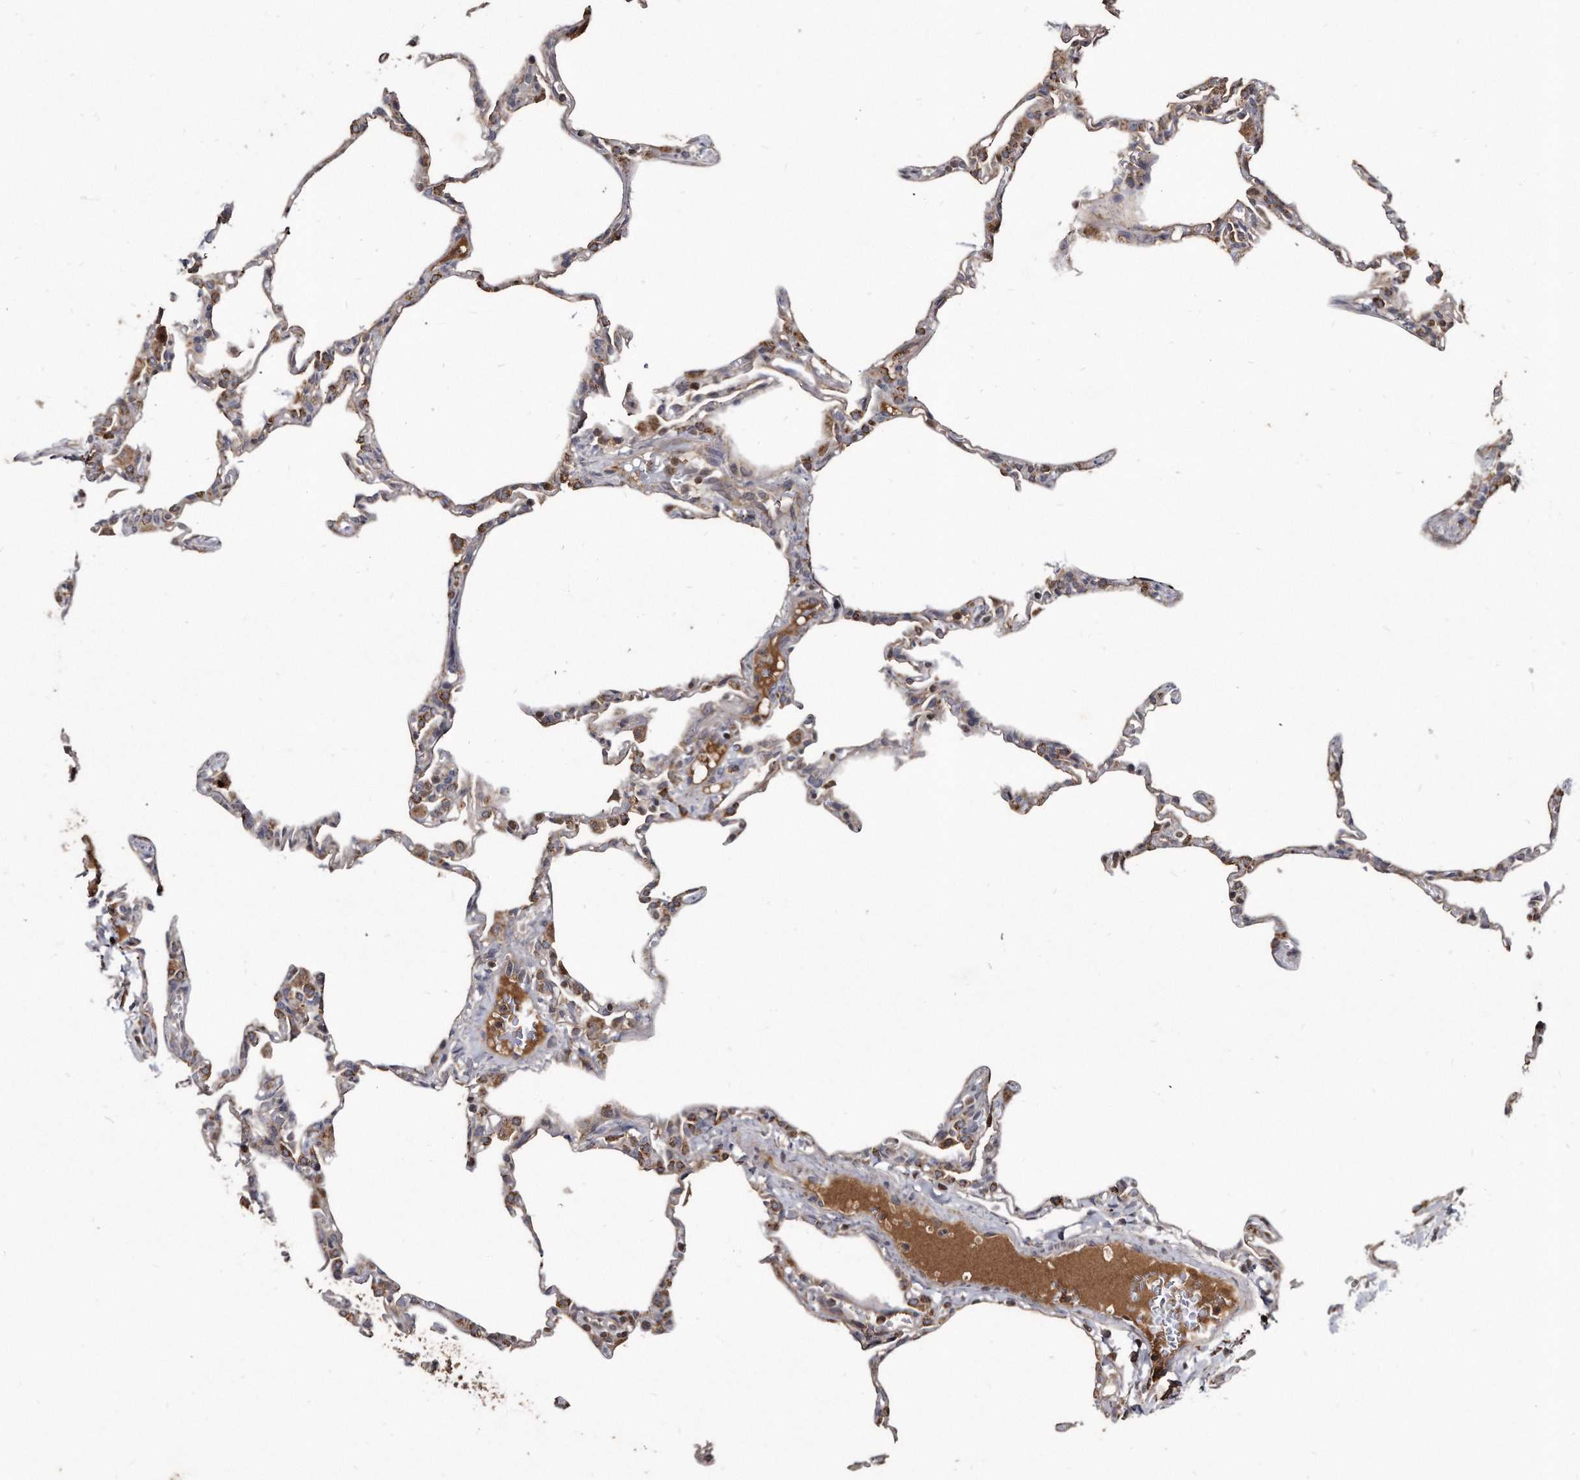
{"staining": {"intensity": "moderate", "quantity": "<25%", "location": "cytoplasmic/membranous"}, "tissue": "lung", "cell_type": "Alveolar cells", "image_type": "normal", "snomed": [{"axis": "morphology", "description": "Normal tissue, NOS"}, {"axis": "topography", "description": "Lung"}], "caption": "Immunohistochemistry of unremarkable human lung shows low levels of moderate cytoplasmic/membranous staining in about <25% of alveolar cells.", "gene": "FAM136A", "patient": {"sex": "male", "age": 20}}